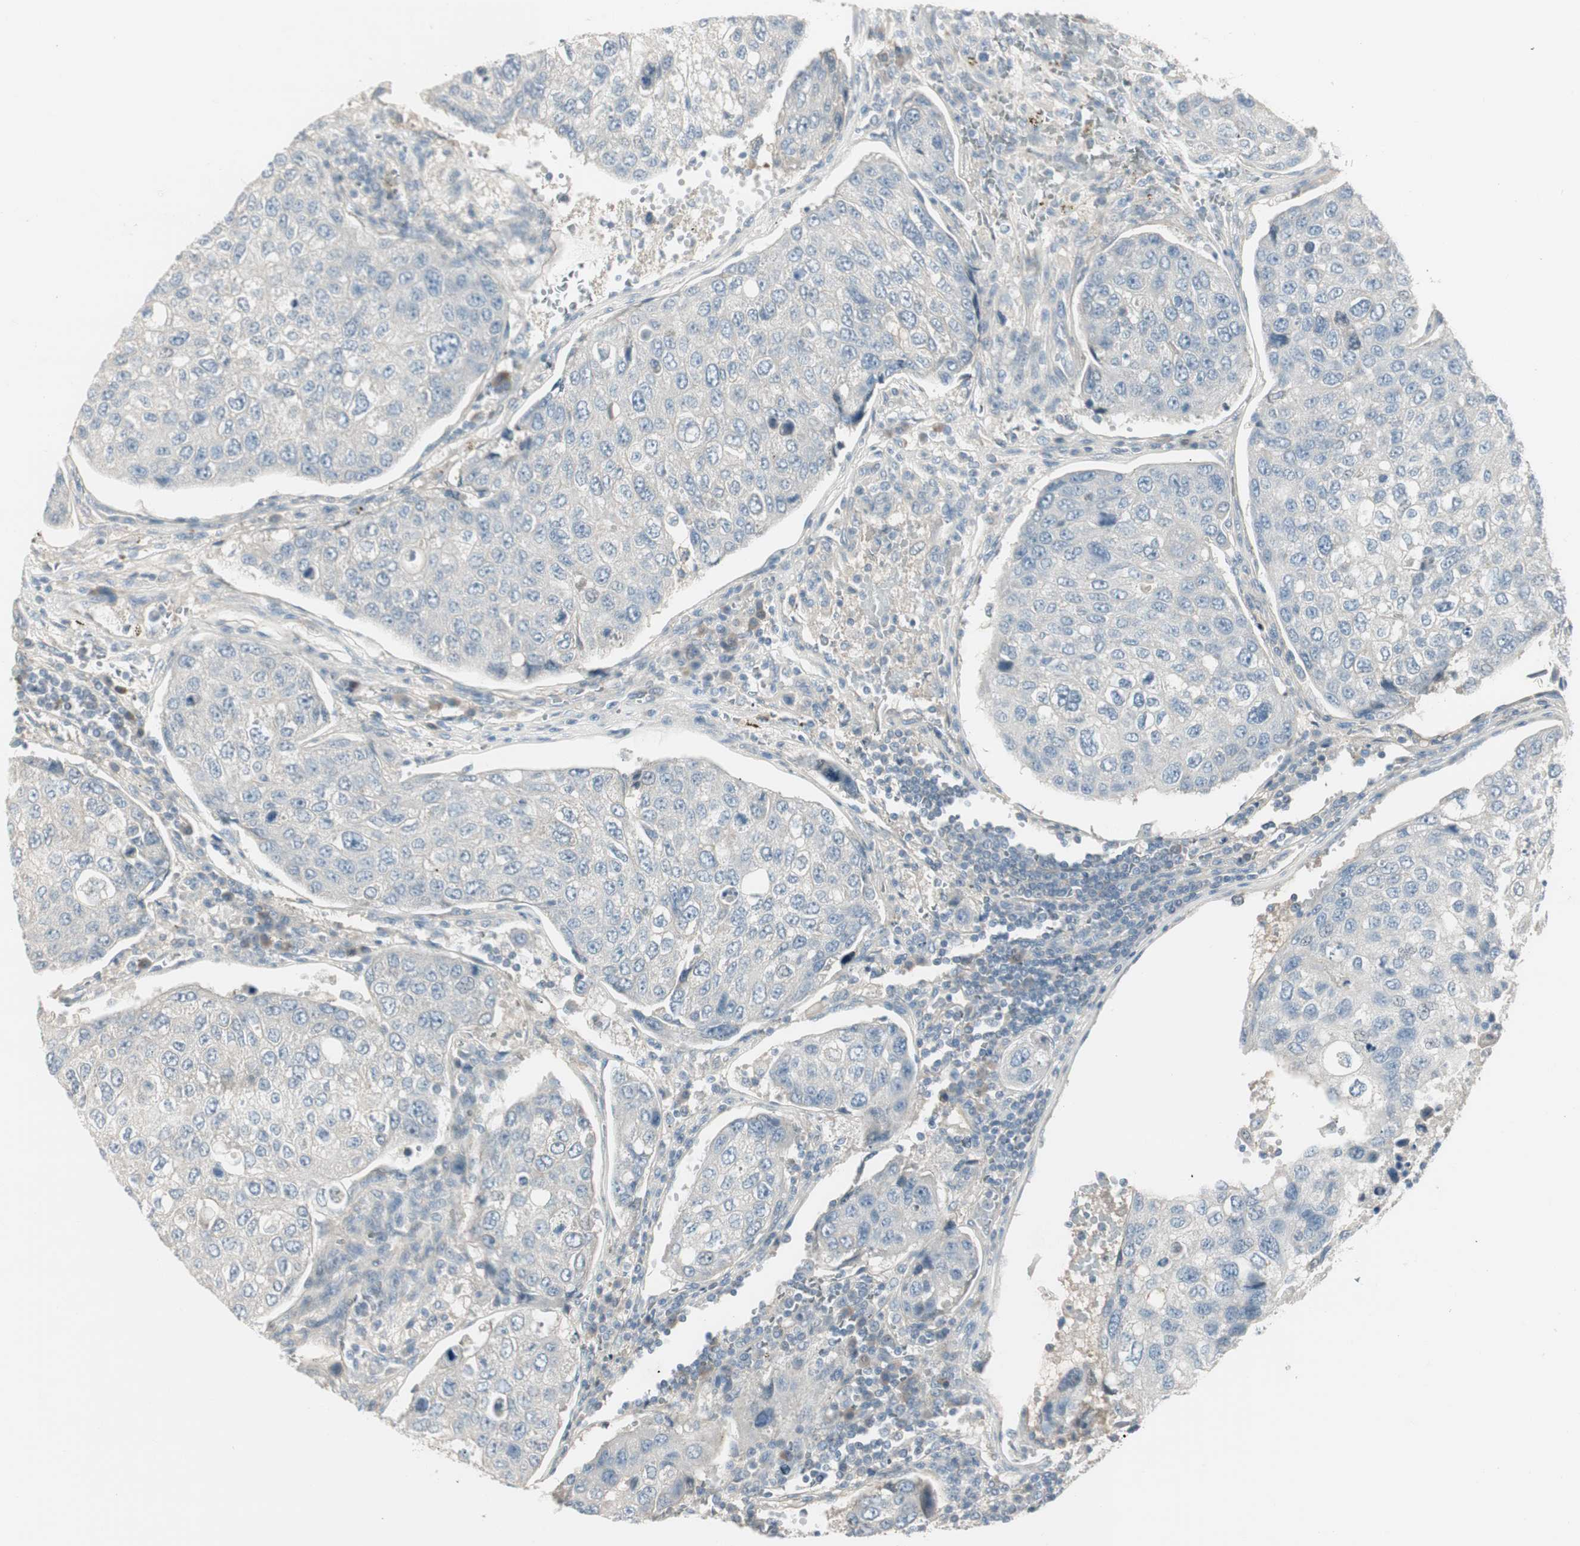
{"staining": {"intensity": "negative", "quantity": "none", "location": "none"}, "tissue": "urothelial cancer", "cell_type": "Tumor cells", "image_type": "cancer", "snomed": [{"axis": "morphology", "description": "Urothelial carcinoma, High grade"}, {"axis": "topography", "description": "Lymph node"}, {"axis": "topography", "description": "Urinary bladder"}], "caption": "Immunohistochemistry histopathology image of urothelial carcinoma (high-grade) stained for a protein (brown), which reveals no staining in tumor cells.", "gene": "EVA1A", "patient": {"sex": "male", "age": 51}}